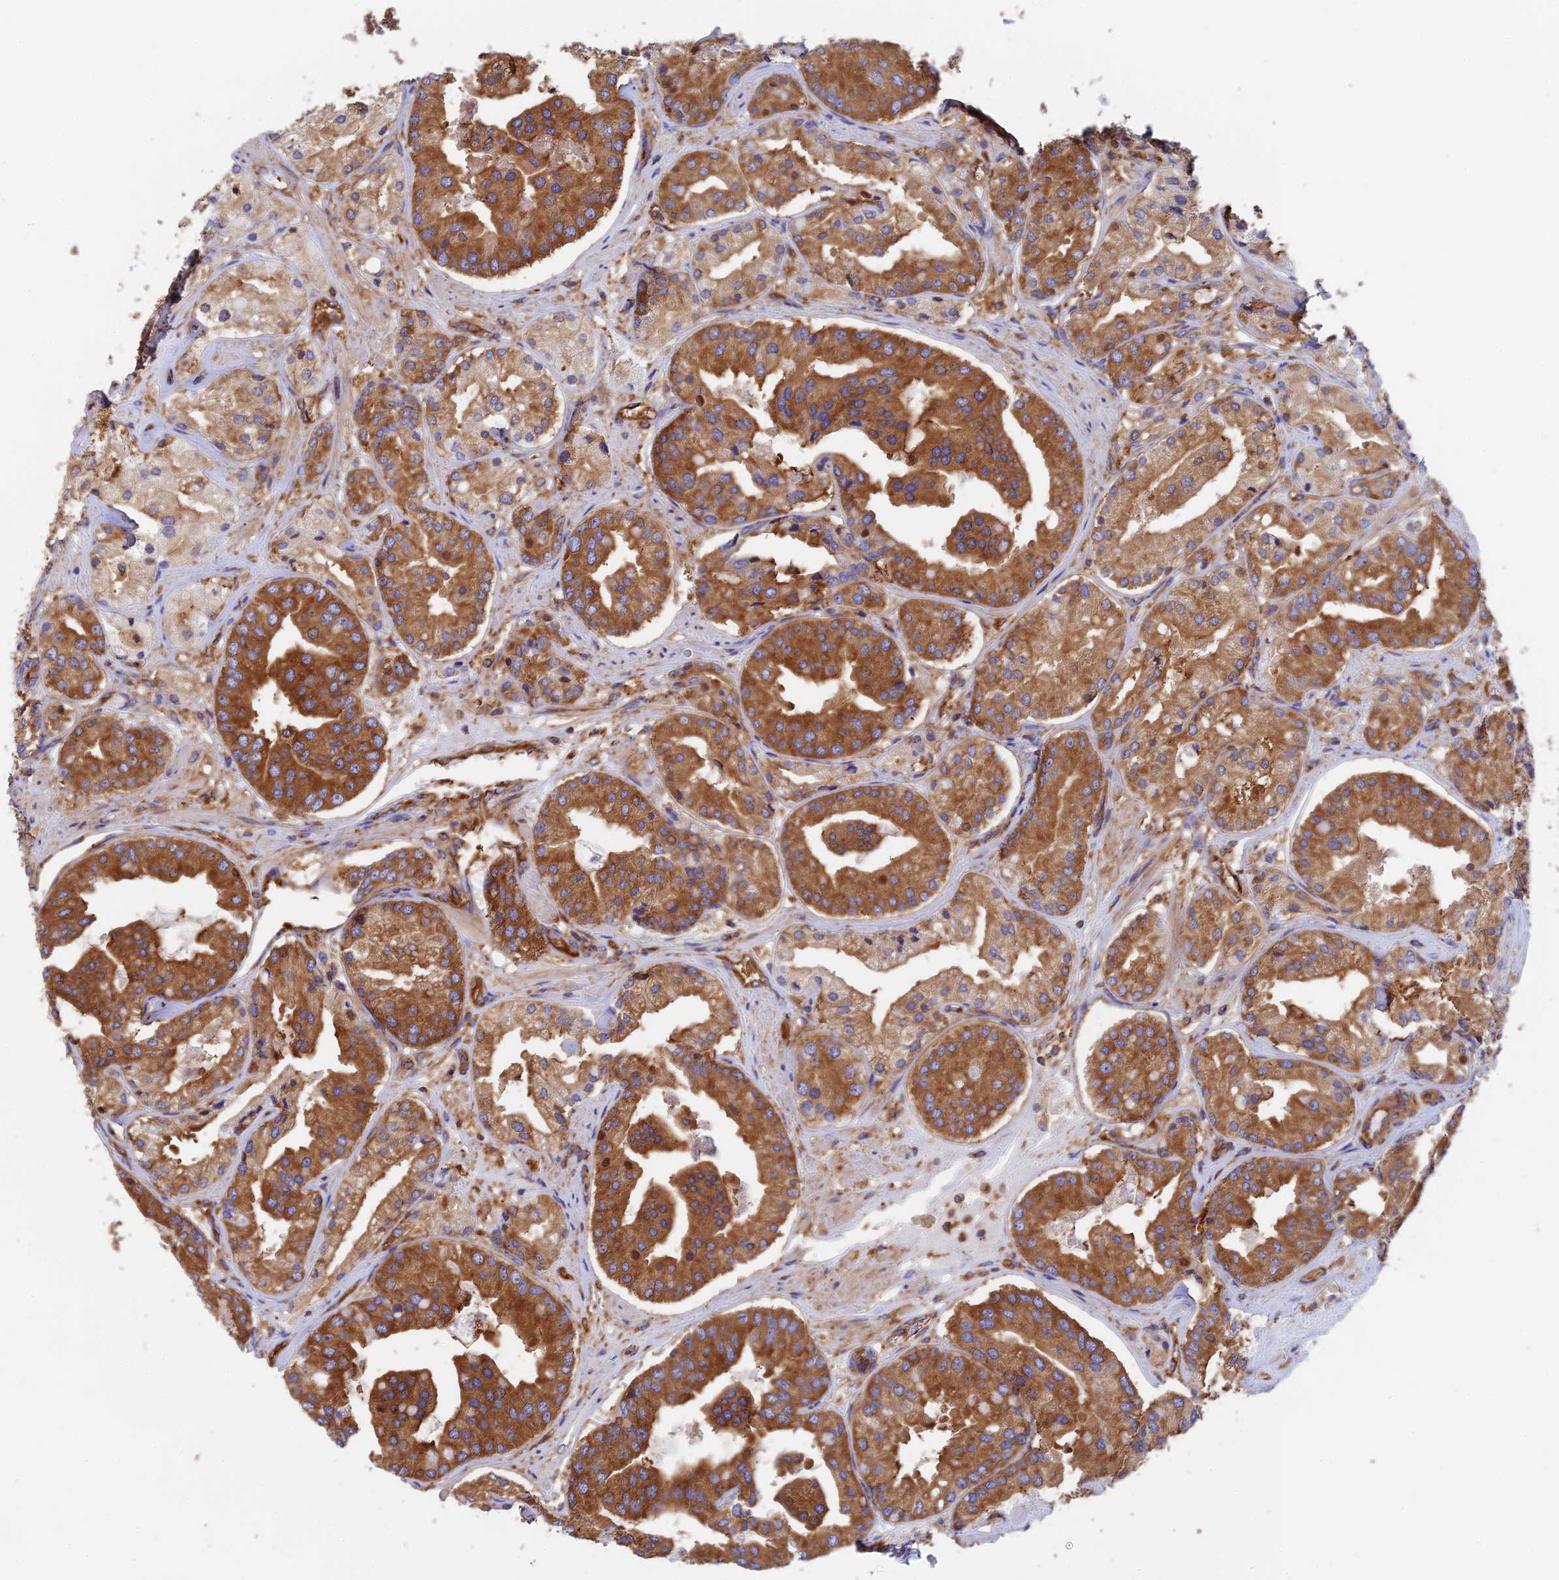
{"staining": {"intensity": "strong", "quantity": ">75%", "location": "cytoplasmic/membranous"}, "tissue": "prostate cancer", "cell_type": "Tumor cells", "image_type": "cancer", "snomed": [{"axis": "morphology", "description": "Adenocarcinoma, High grade"}, {"axis": "topography", "description": "Prostate"}], "caption": "Immunohistochemical staining of human prostate cancer (adenocarcinoma (high-grade)) demonstrates strong cytoplasmic/membranous protein expression in approximately >75% of tumor cells.", "gene": "DCTN2", "patient": {"sex": "male", "age": 63}}